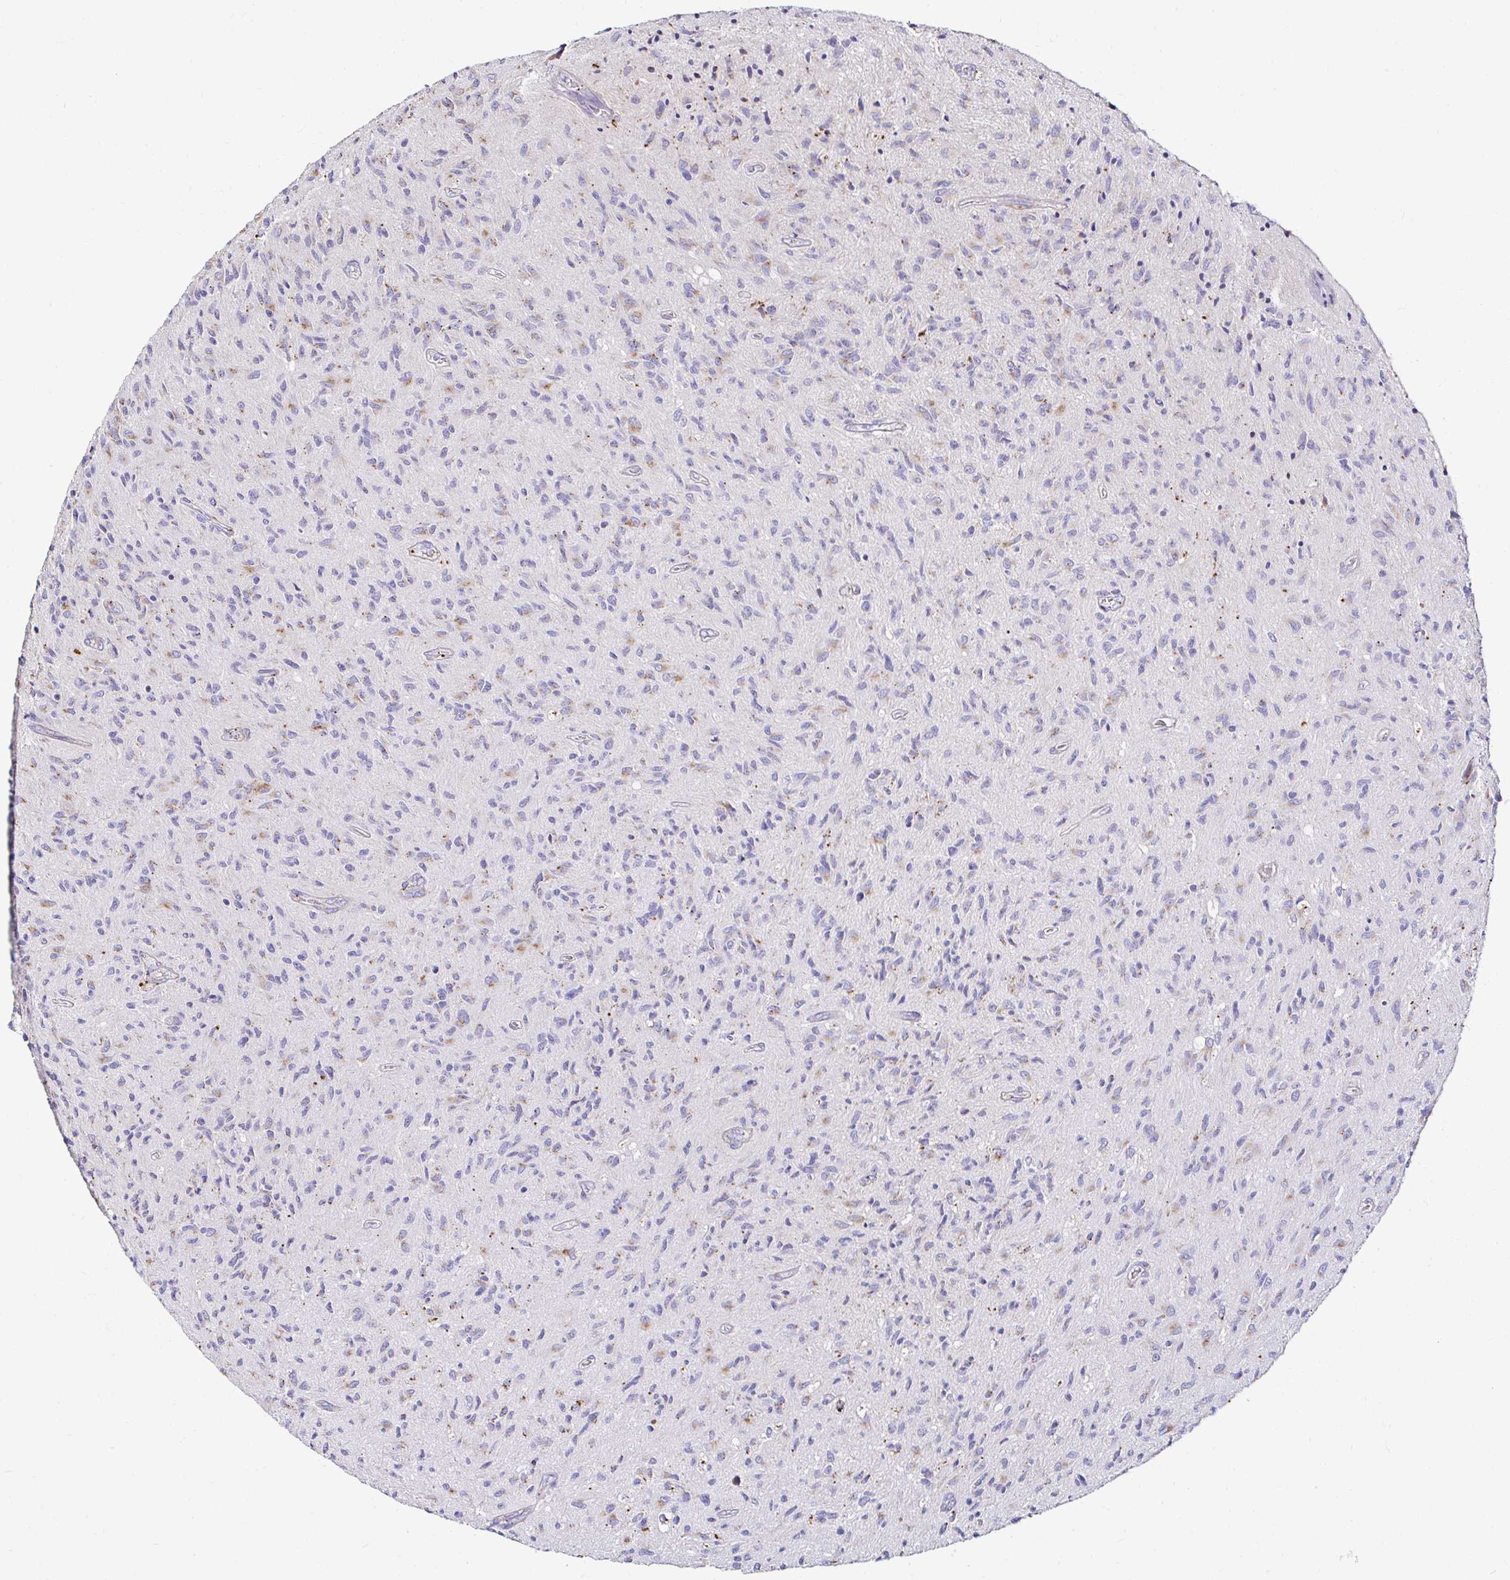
{"staining": {"intensity": "negative", "quantity": "none", "location": "none"}, "tissue": "glioma", "cell_type": "Tumor cells", "image_type": "cancer", "snomed": [{"axis": "morphology", "description": "Glioma, malignant, High grade"}, {"axis": "topography", "description": "Brain"}], "caption": "Tumor cells show no significant positivity in high-grade glioma (malignant).", "gene": "GALNS", "patient": {"sex": "male", "age": 54}}